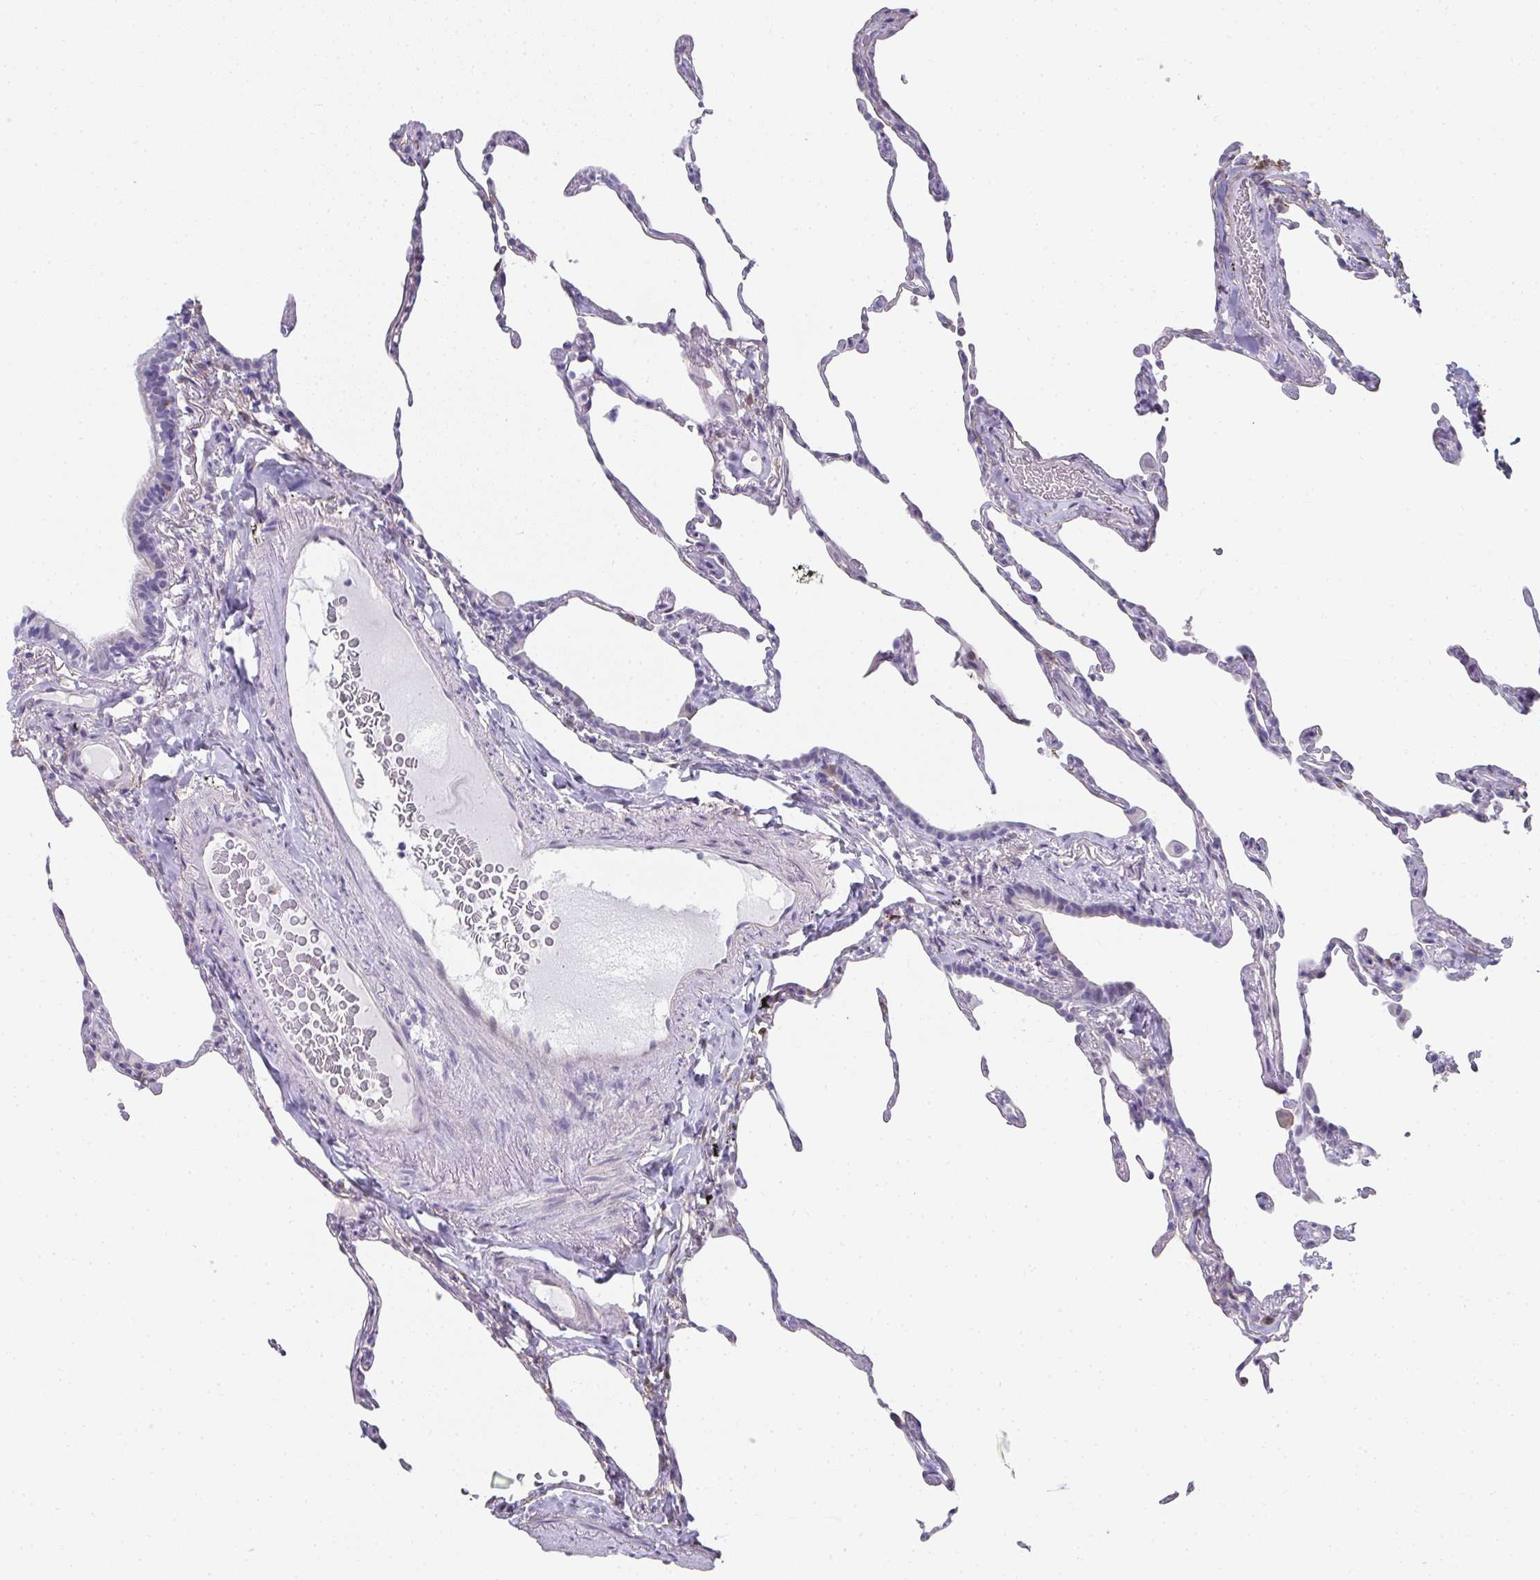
{"staining": {"intensity": "negative", "quantity": "none", "location": "none"}, "tissue": "lung", "cell_type": "Alveolar cells", "image_type": "normal", "snomed": [{"axis": "morphology", "description": "Normal tissue, NOS"}, {"axis": "topography", "description": "Lung"}], "caption": "A high-resolution photomicrograph shows IHC staining of benign lung, which displays no significant staining in alveolar cells.", "gene": "RBP1", "patient": {"sex": "female", "age": 57}}